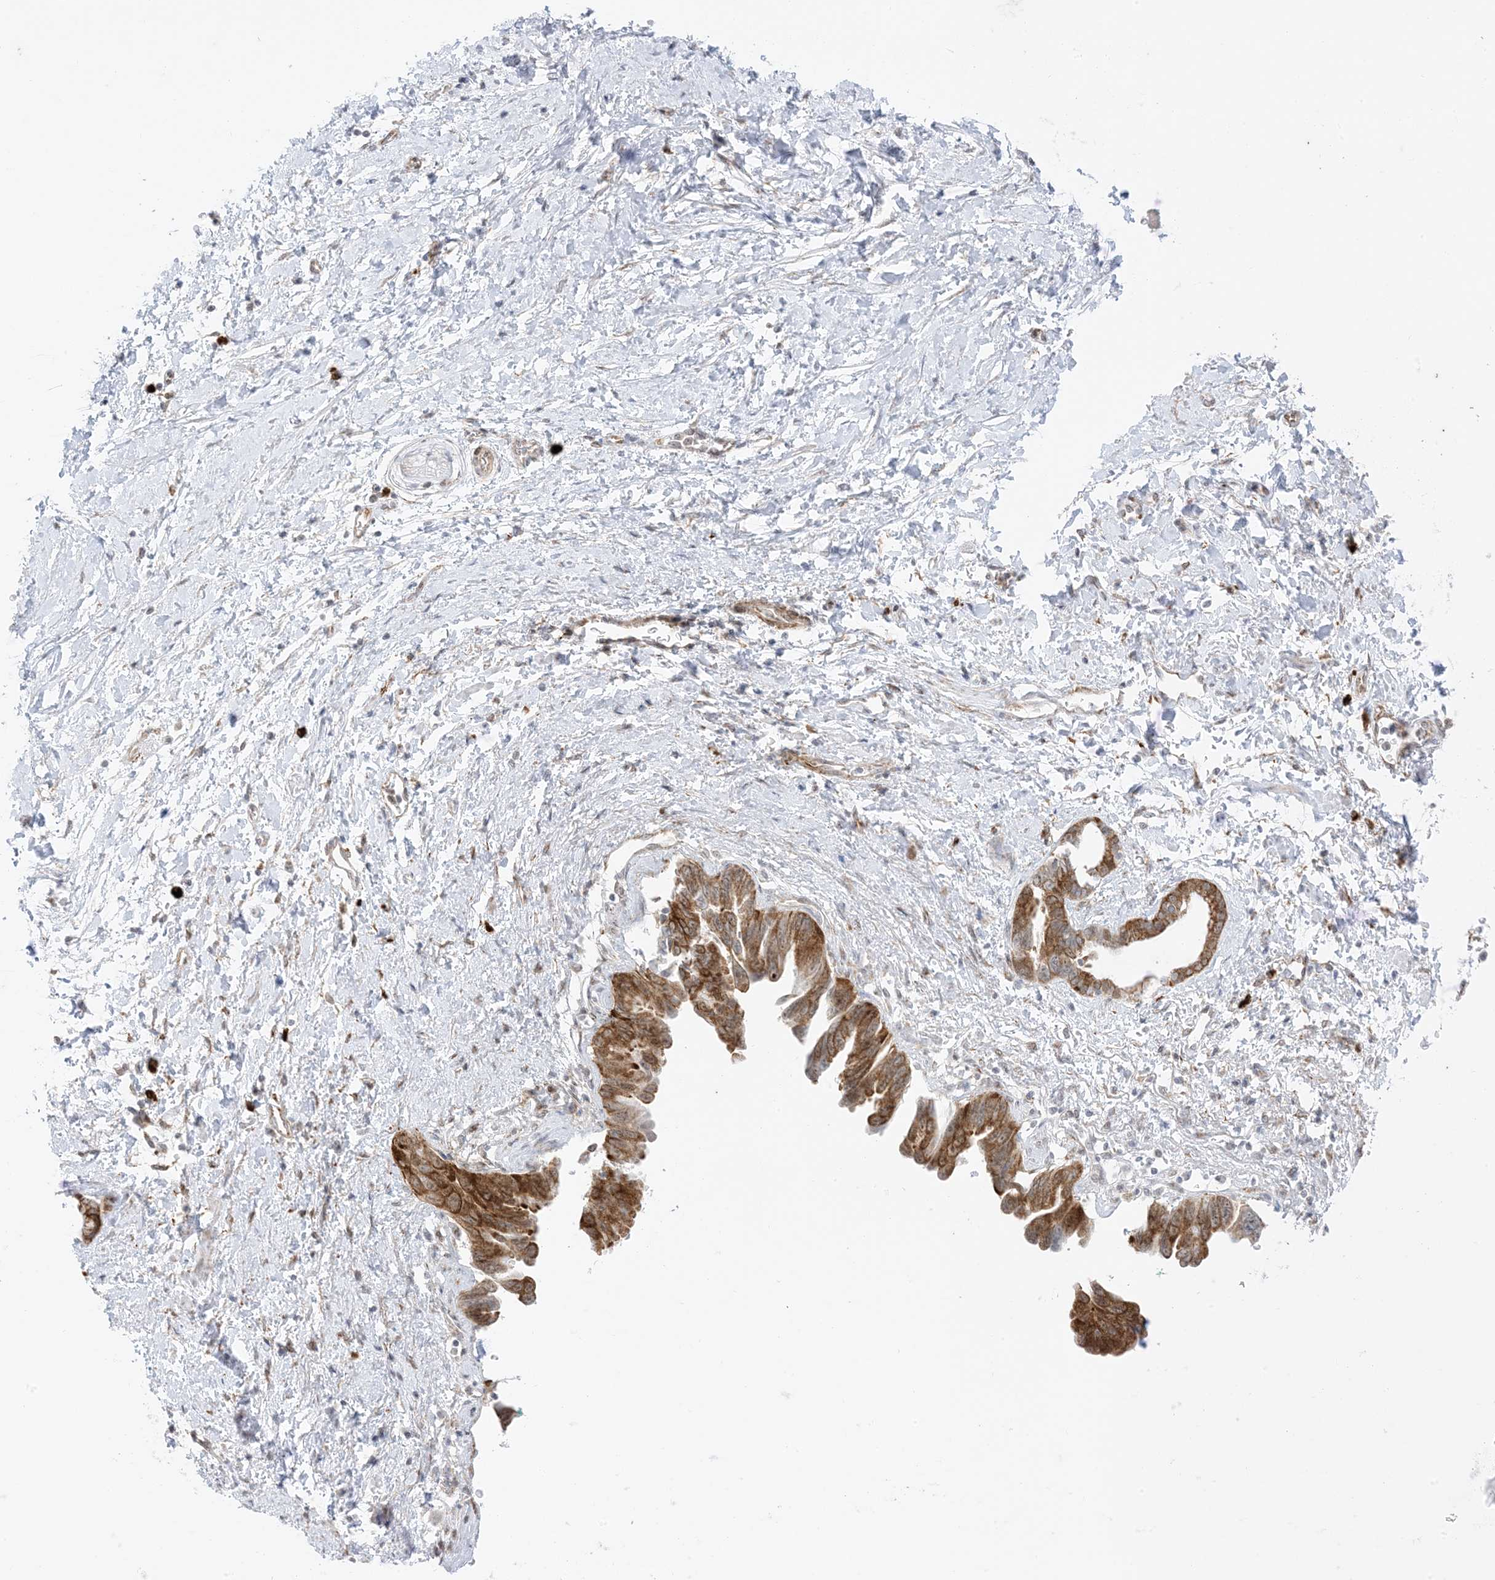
{"staining": {"intensity": "moderate", "quantity": ">75%", "location": "cytoplasmic/membranous"}, "tissue": "pancreatic cancer", "cell_type": "Tumor cells", "image_type": "cancer", "snomed": [{"axis": "morphology", "description": "Adenocarcinoma, NOS"}, {"axis": "topography", "description": "Pancreas"}], "caption": "Pancreatic cancer (adenocarcinoma) tissue demonstrates moderate cytoplasmic/membranous staining in approximately >75% of tumor cells The protein of interest is shown in brown color, while the nuclei are stained blue.", "gene": "RAC1", "patient": {"sex": "female", "age": 72}}